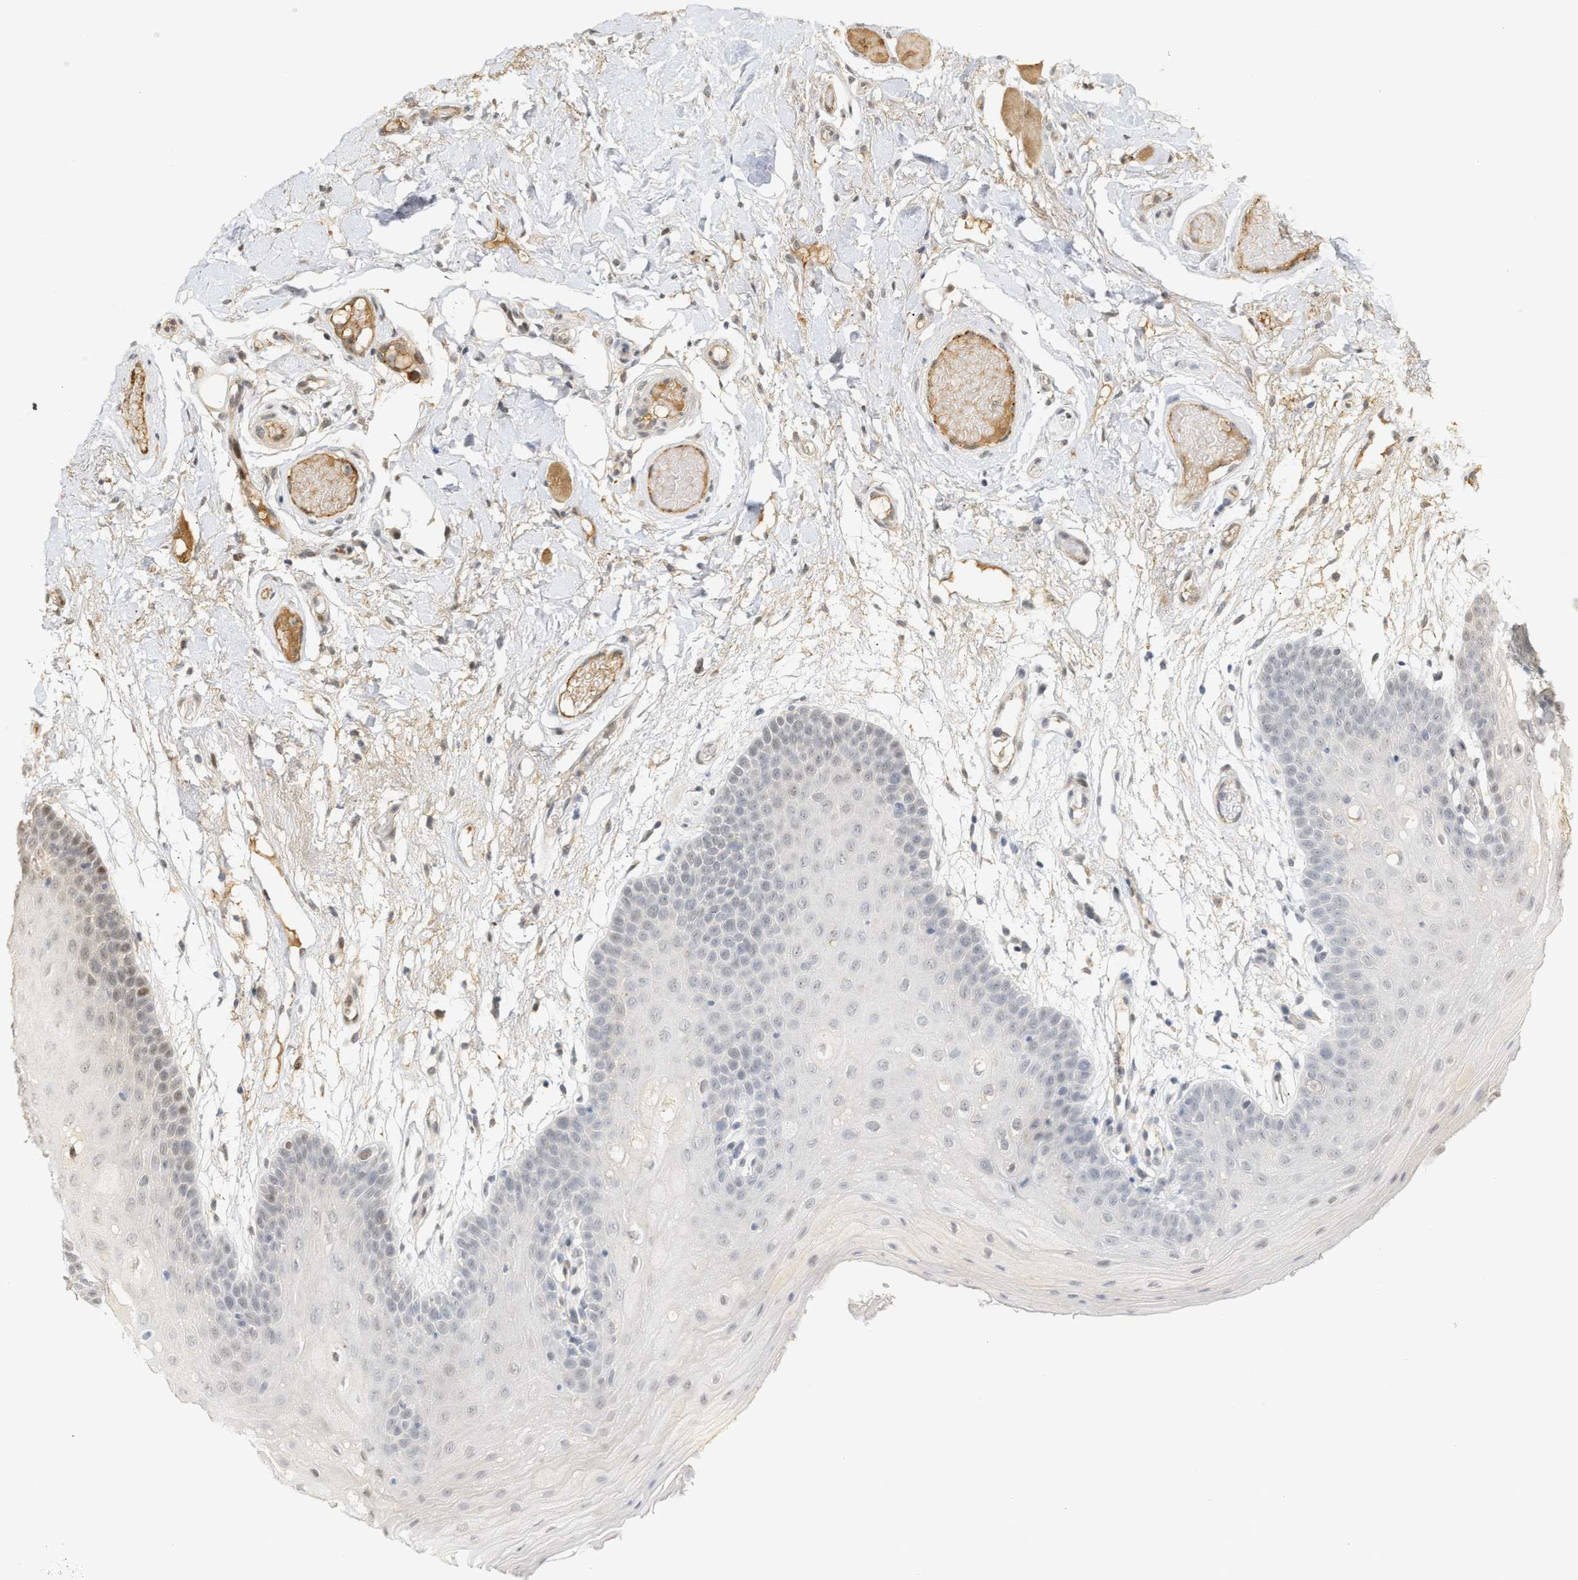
{"staining": {"intensity": "weak", "quantity": "<25%", "location": "nuclear"}, "tissue": "oral mucosa", "cell_type": "Squamous epithelial cells", "image_type": "normal", "snomed": [{"axis": "morphology", "description": "Normal tissue, NOS"}, {"axis": "morphology", "description": "Squamous cell carcinoma, NOS"}, {"axis": "topography", "description": "Oral tissue"}, {"axis": "topography", "description": "Head-Neck"}], "caption": "Immunohistochemical staining of unremarkable human oral mucosa shows no significant staining in squamous epithelial cells. (Immunohistochemistry (ihc), brightfield microscopy, high magnification).", "gene": "ZFAND5", "patient": {"sex": "male", "age": 71}}